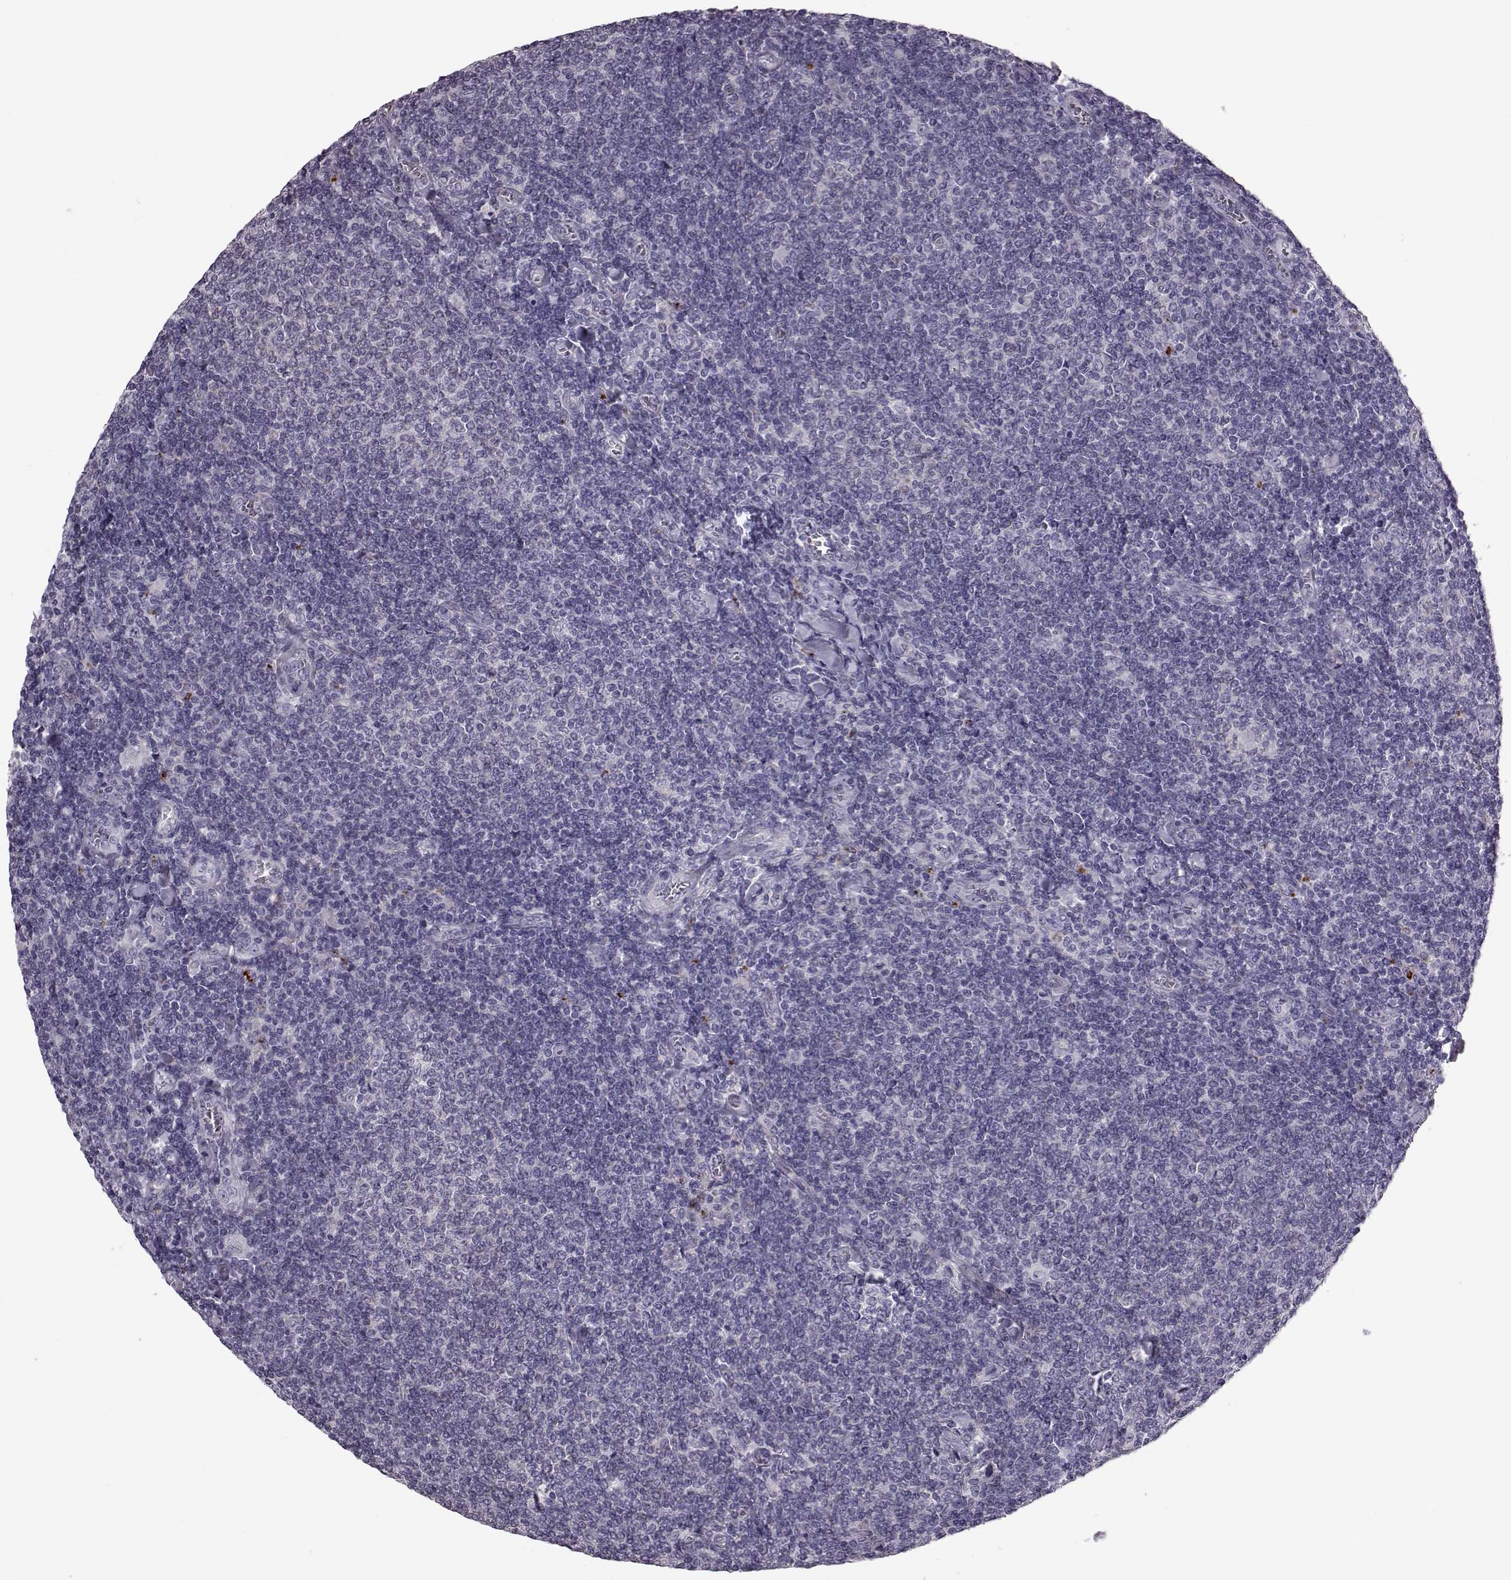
{"staining": {"intensity": "negative", "quantity": "none", "location": "none"}, "tissue": "lymphoma", "cell_type": "Tumor cells", "image_type": "cancer", "snomed": [{"axis": "morphology", "description": "Malignant lymphoma, non-Hodgkin's type, Low grade"}, {"axis": "topography", "description": "Lymph node"}], "caption": "Human malignant lymphoma, non-Hodgkin's type (low-grade) stained for a protein using IHC demonstrates no staining in tumor cells.", "gene": "SNTG1", "patient": {"sex": "male", "age": 52}}